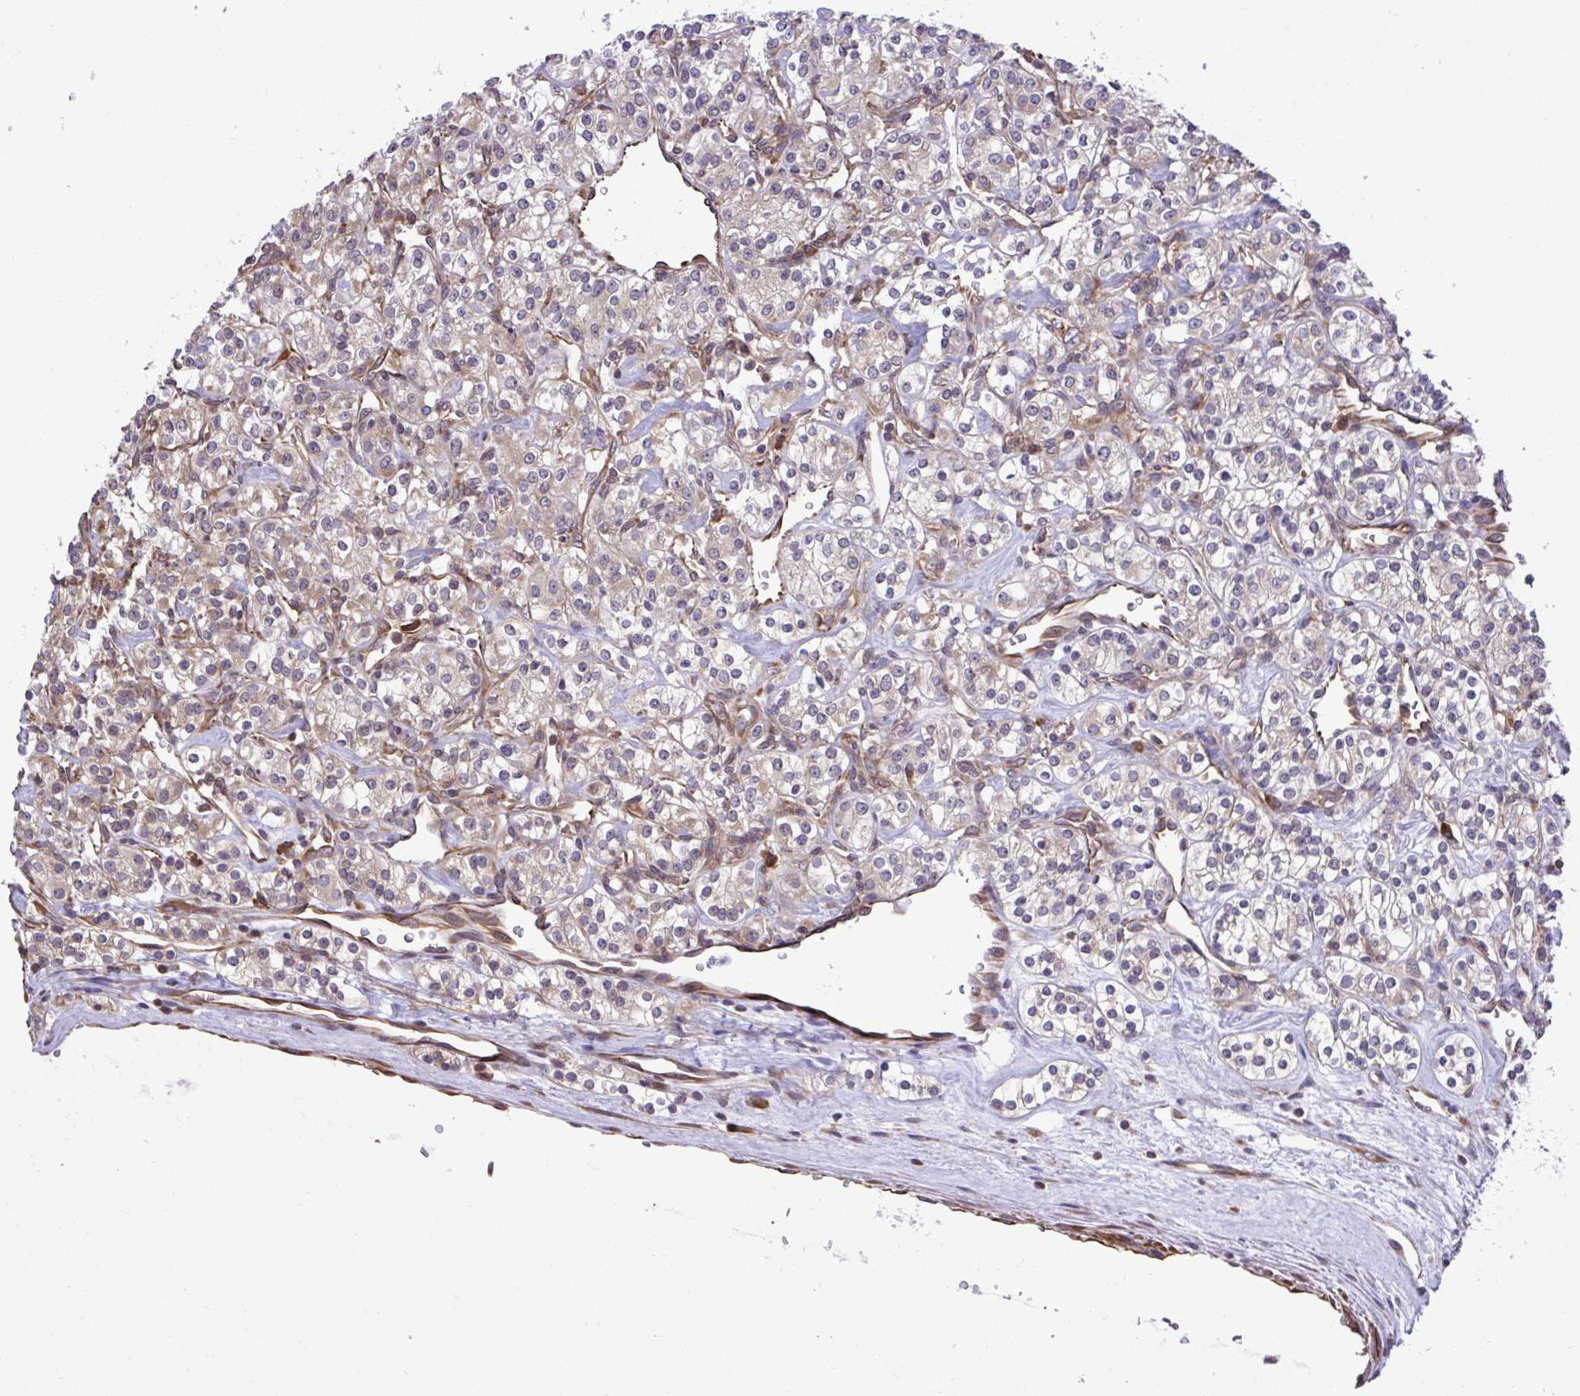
{"staining": {"intensity": "weak", "quantity": "<25%", "location": "cytoplasmic/membranous"}, "tissue": "renal cancer", "cell_type": "Tumor cells", "image_type": "cancer", "snomed": [{"axis": "morphology", "description": "Adenocarcinoma, NOS"}, {"axis": "topography", "description": "Kidney"}], "caption": "Immunohistochemical staining of human renal cancer (adenocarcinoma) displays no significant positivity in tumor cells.", "gene": "RPS15", "patient": {"sex": "male", "age": 77}}